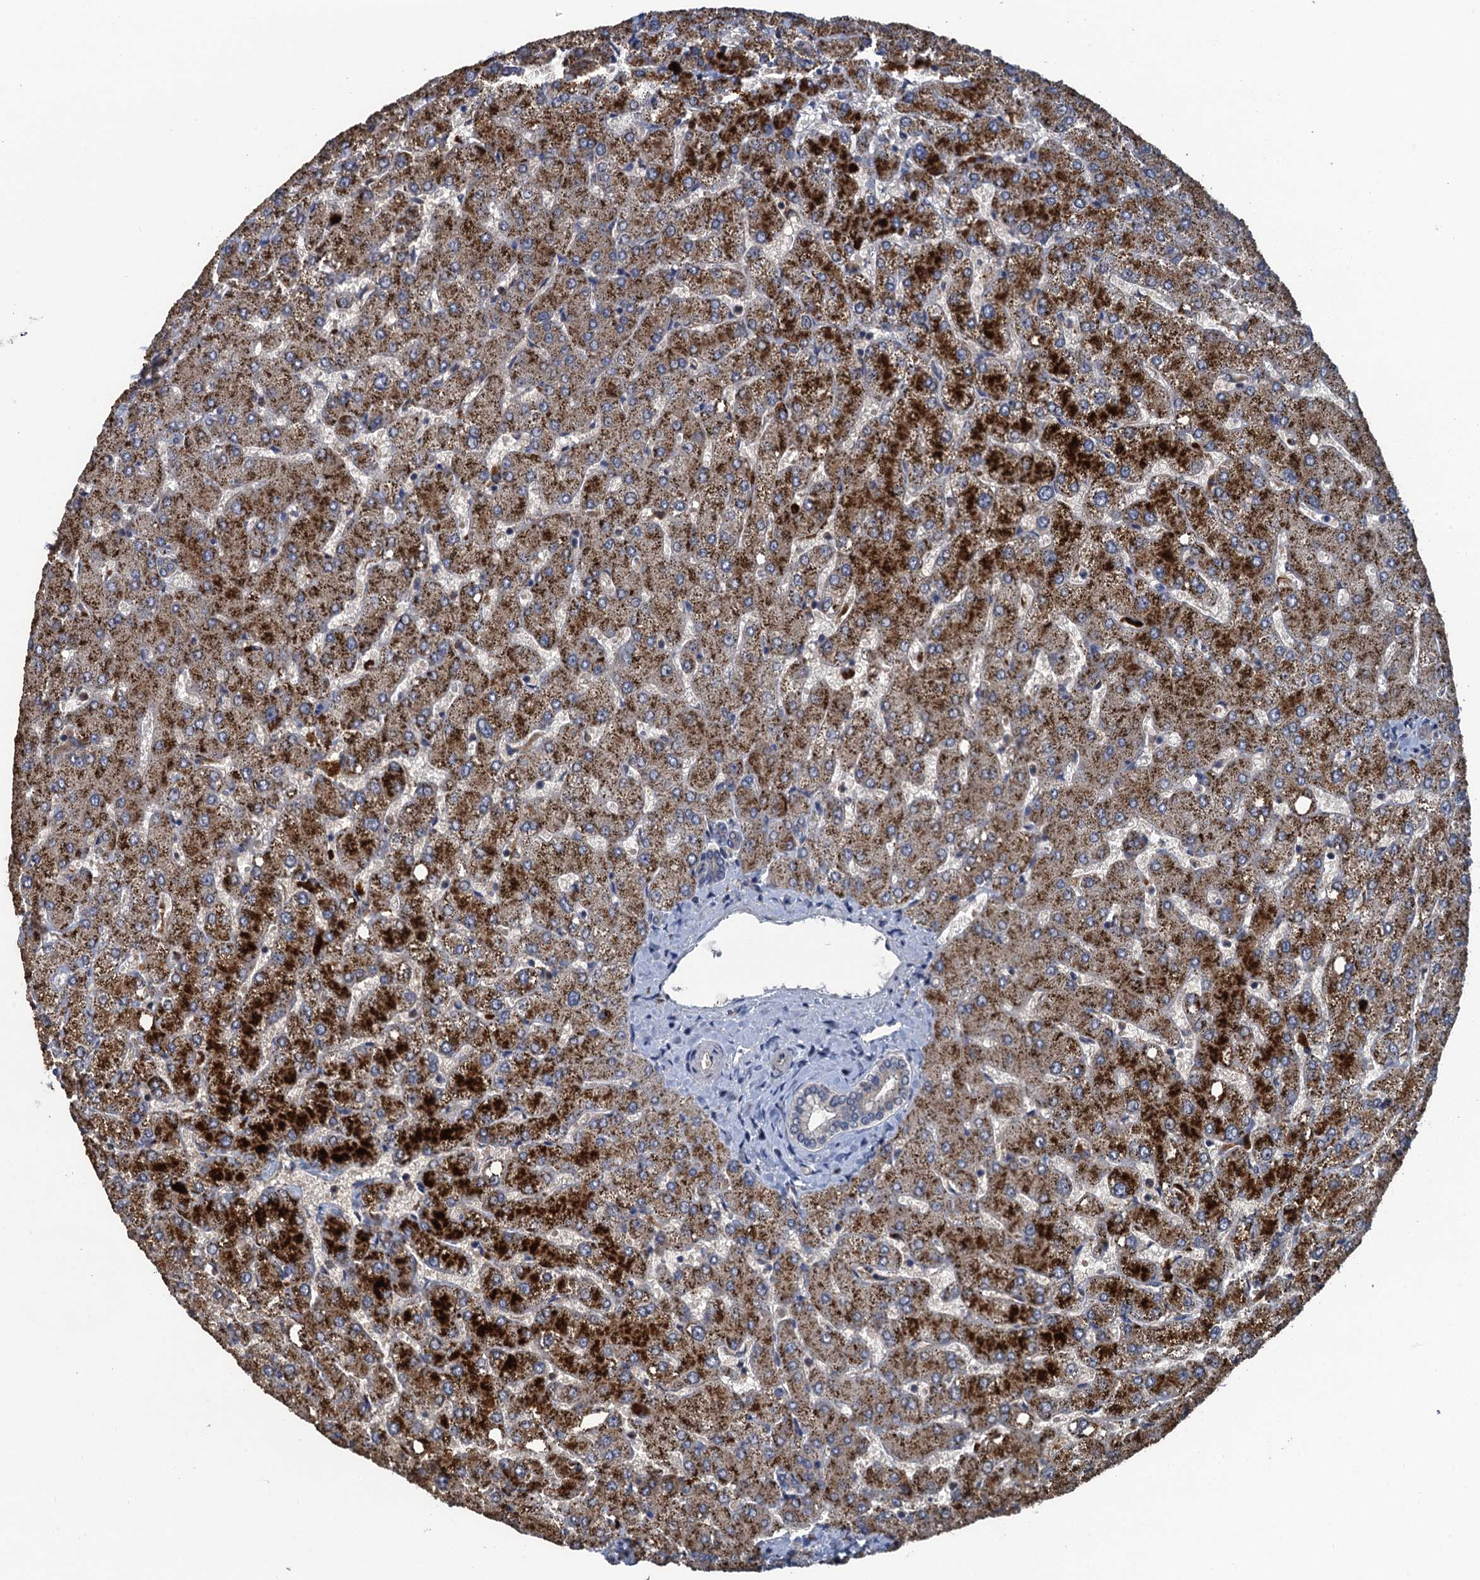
{"staining": {"intensity": "negative", "quantity": "none", "location": "none"}, "tissue": "liver", "cell_type": "Cholangiocytes", "image_type": "normal", "snomed": [{"axis": "morphology", "description": "Normal tissue, NOS"}, {"axis": "topography", "description": "Liver"}], "caption": "The micrograph shows no staining of cholangiocytes in unremarkable liver.", "gene": "KBTBD8", "patient": {"sex": "female", "age": 54}}